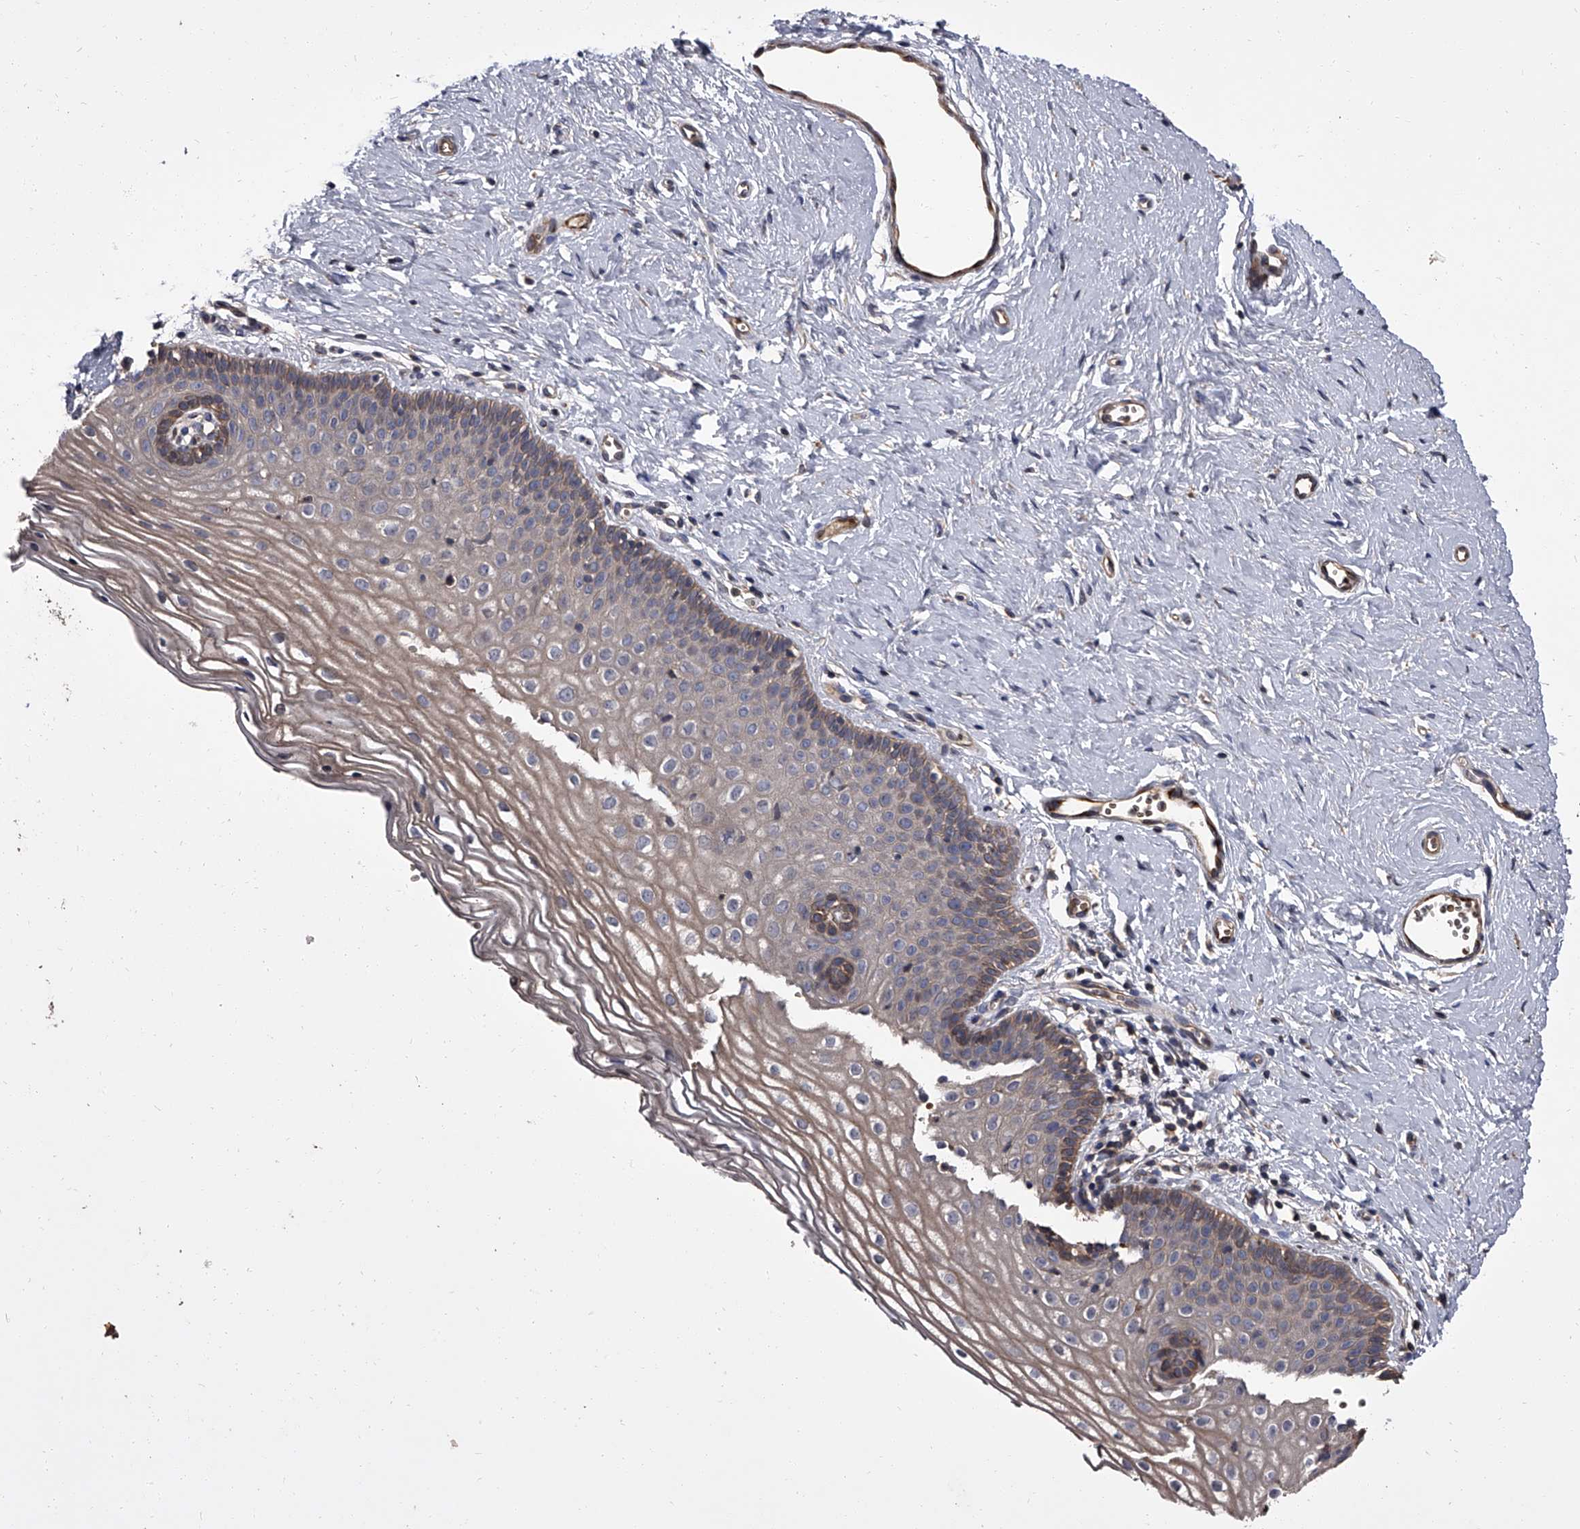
{"staining": {"intensity": "weak", "quantity": "<25%", "location": "cytoplasmic/membranous"}, "tissue": "vagina", "cell_type": "Squamous epithelial cells", "image_type": "normal", "snomed": [{"axis": "morphology", "description": "Normal tissue, NOS"}, {"axis": "topography", "description": "Vagina"}], "caption": "Immunohistochemical staining of benign vagina shows no significant positivity in squamous epithelial cells. (DAB (3,3'-diaminobenzidine) immunohistochemistry (IHC) visualized using brightfield microscopy, high magnification).", "gene": "STK36", "patient": {"sex": "female", "age": 32}}